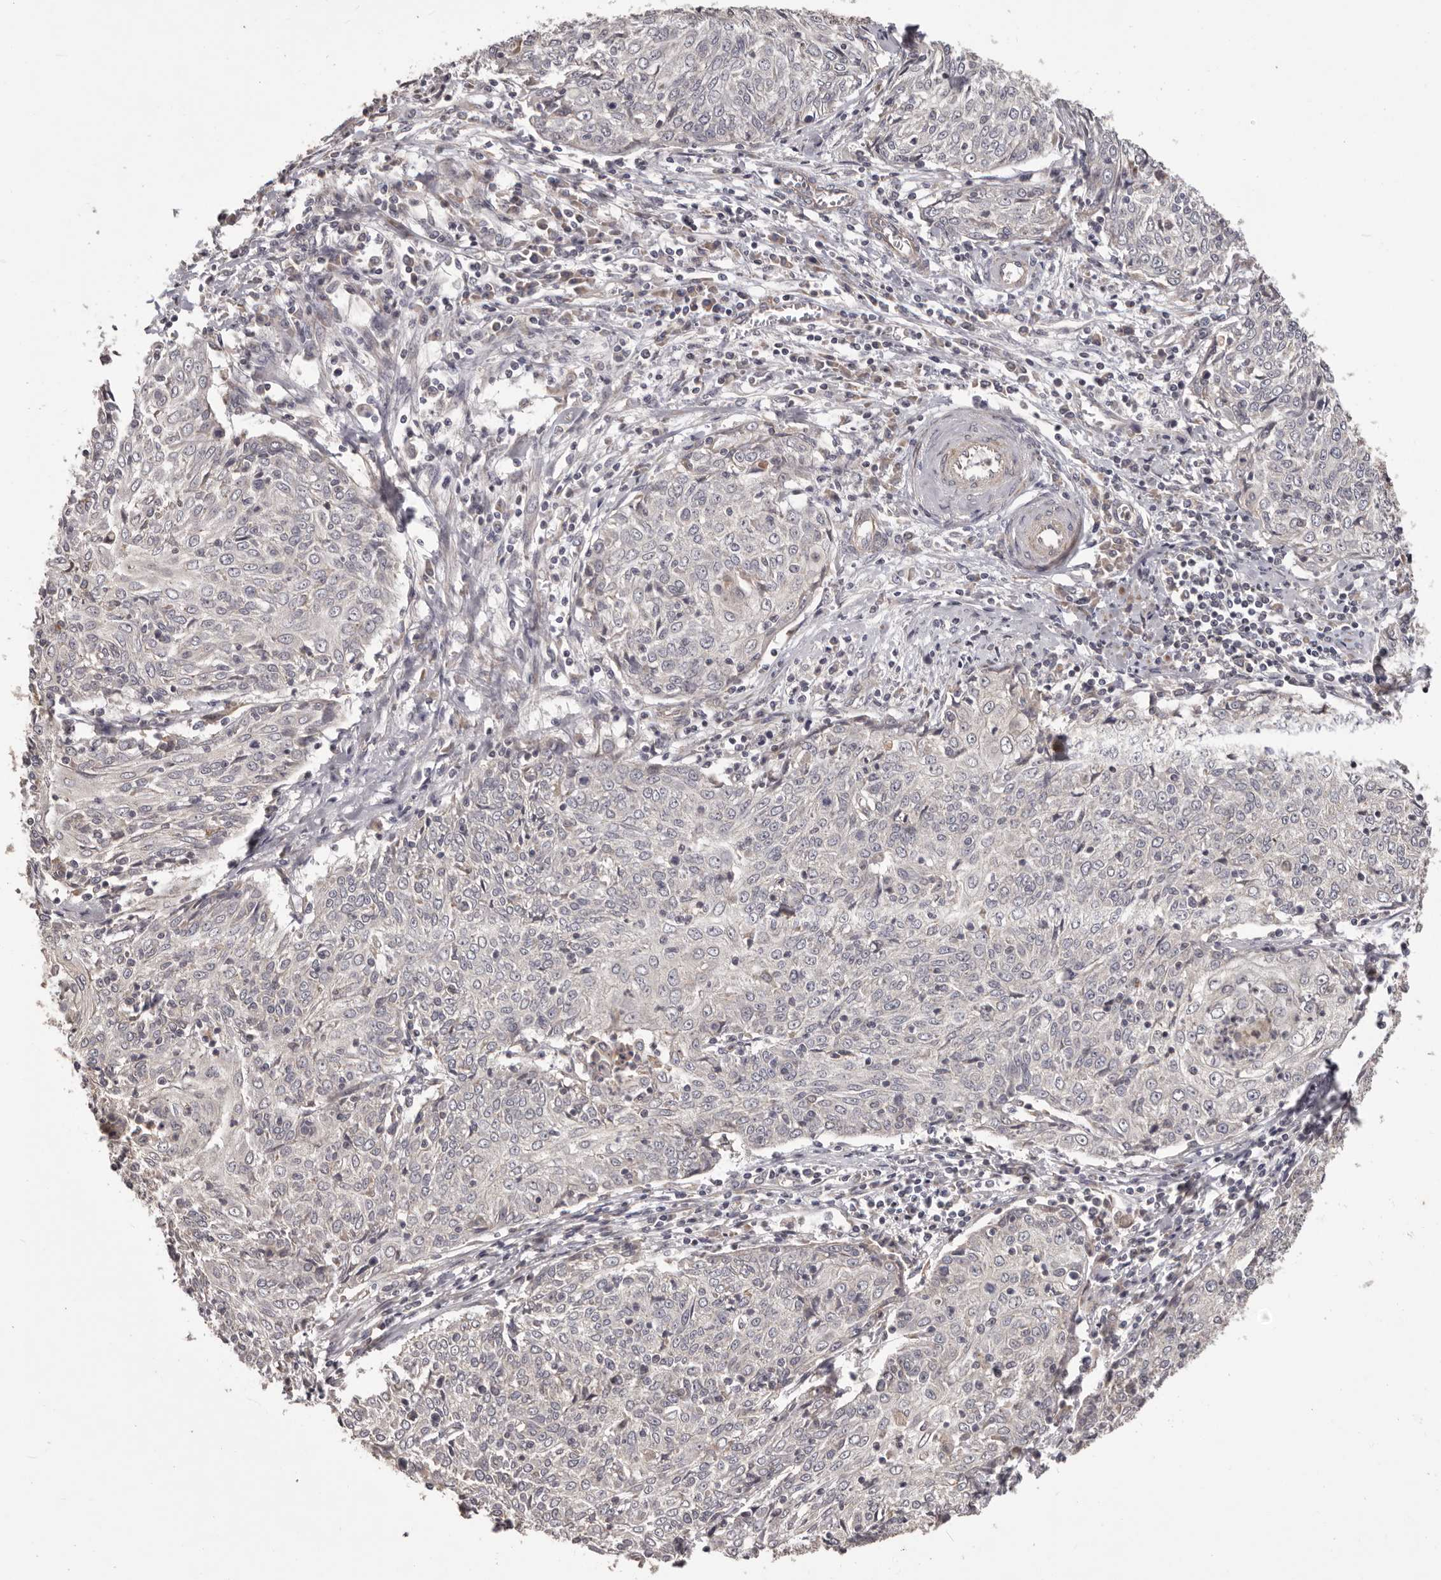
{"staining": {"intensity": "negative", "quantity": "none", "location": "none"}, "tissue": "cervical cancer", "cell_type": "Tumor cells", "image_type": "cancer", "snomed": [{"axis": "morphology", "description": "Squamous cell carcinoma, NOS"}, {"axis": "topography", "description": "Cervix"}], "caption": "Tumor cells show no significant protein expression in cervical cancer (squamous cell carcinoma).", "gene": "HRH1", "patient": {"sex": "female", "age": 48}}